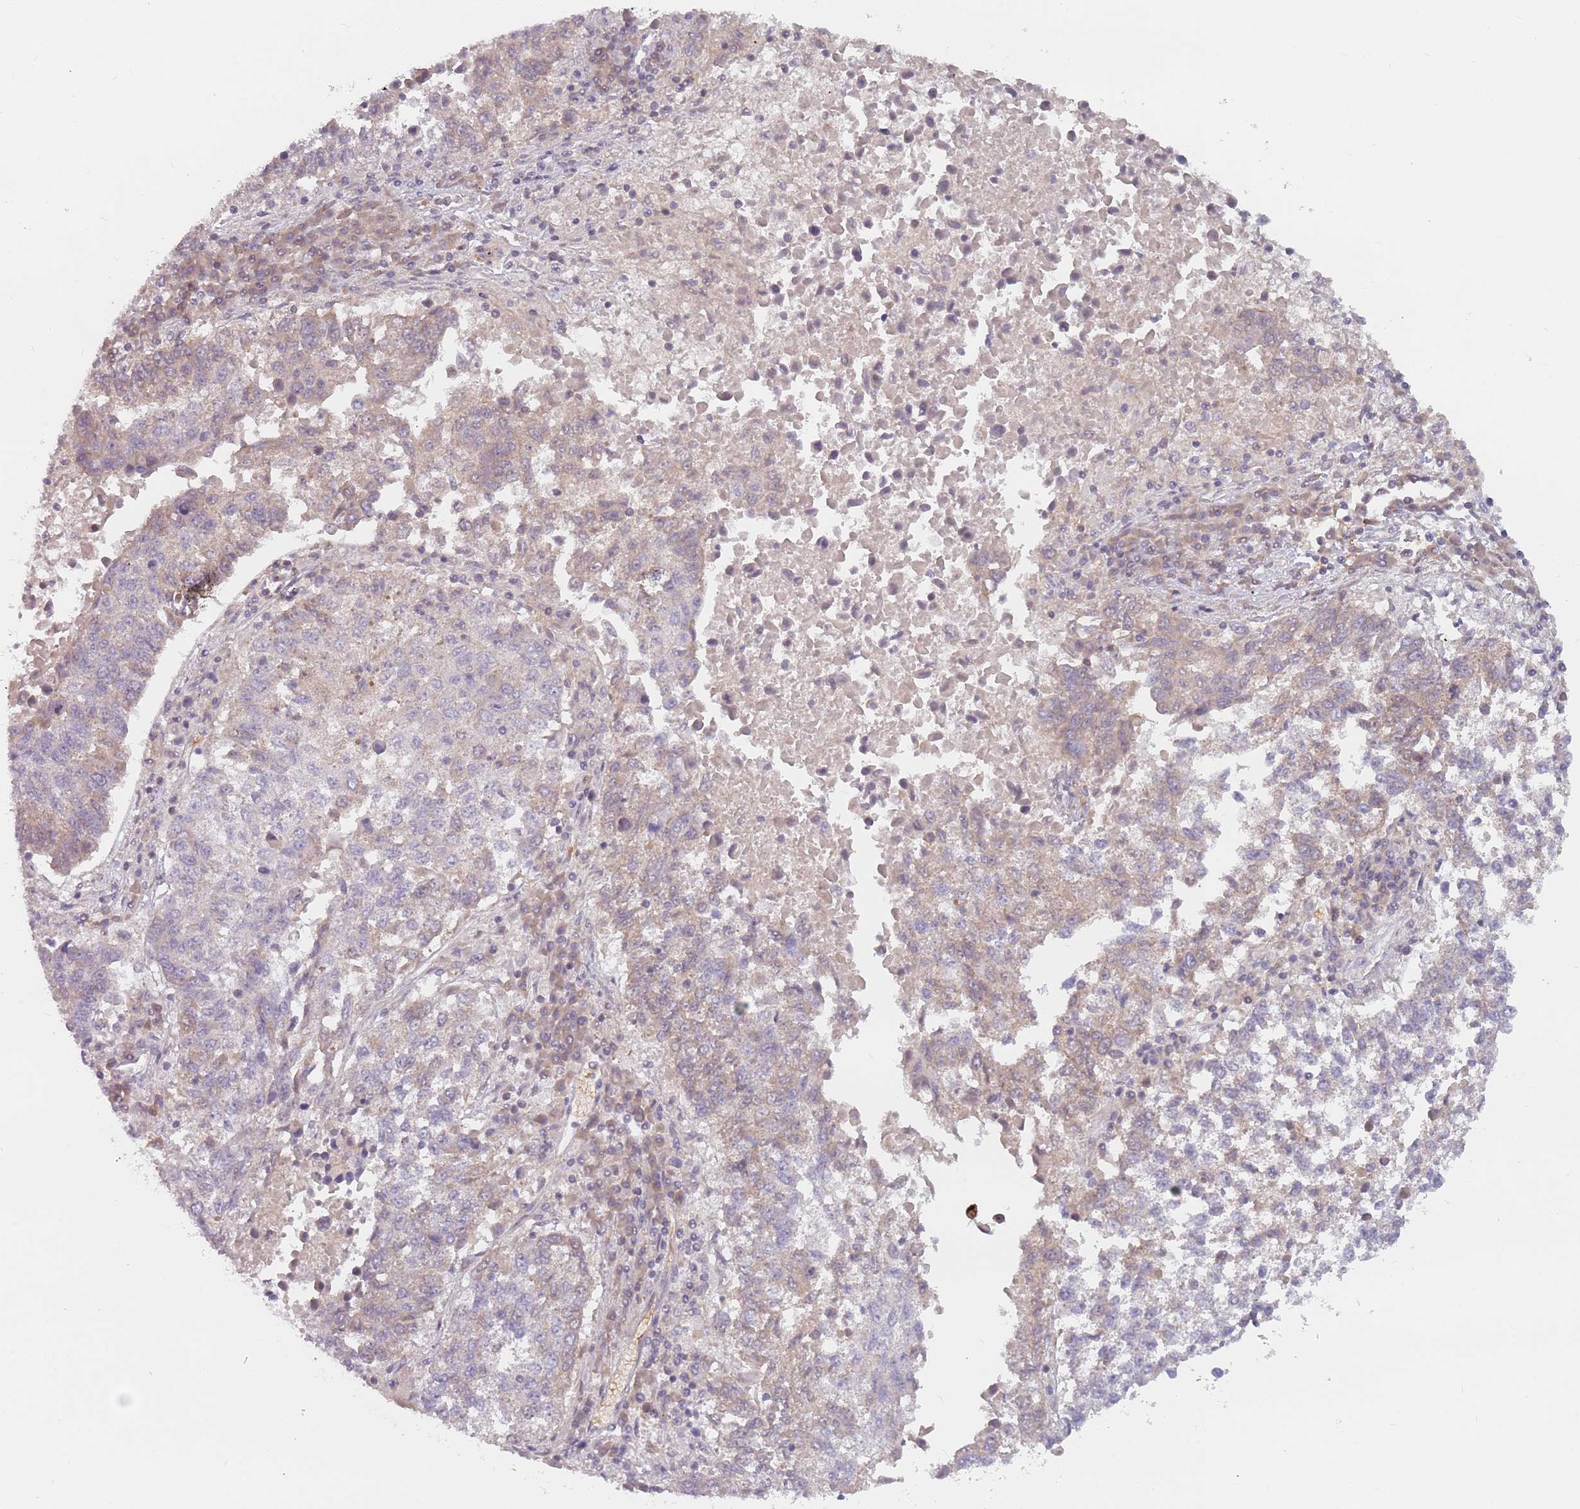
{"staining": {"intensity": "weak", "quantity": "<25%", "location": "cytoplasmic/membranous"}, "tissue": "lung cancer", "cell_type": "Tumor cells", "image_type": "cancer", "snomed": [{"axis": "morphology", "description": "Squamous cell carcinoma, NOS"}, {"axis": "topography", "description": "Lung"}], "caption": "An immunohistochemistry micrograph of lung cancer (squamous cell carcinoma) is shown. There is no staining in tumor cells of lung cancer (squamous cell carcinoma). (DAB (3,3'-diaminobenzidine) immunohistochemistry (IHC) with hematoxylin counter stain).", "gene": "ASB13", "patient": {"sex": "male", "age": 73}}